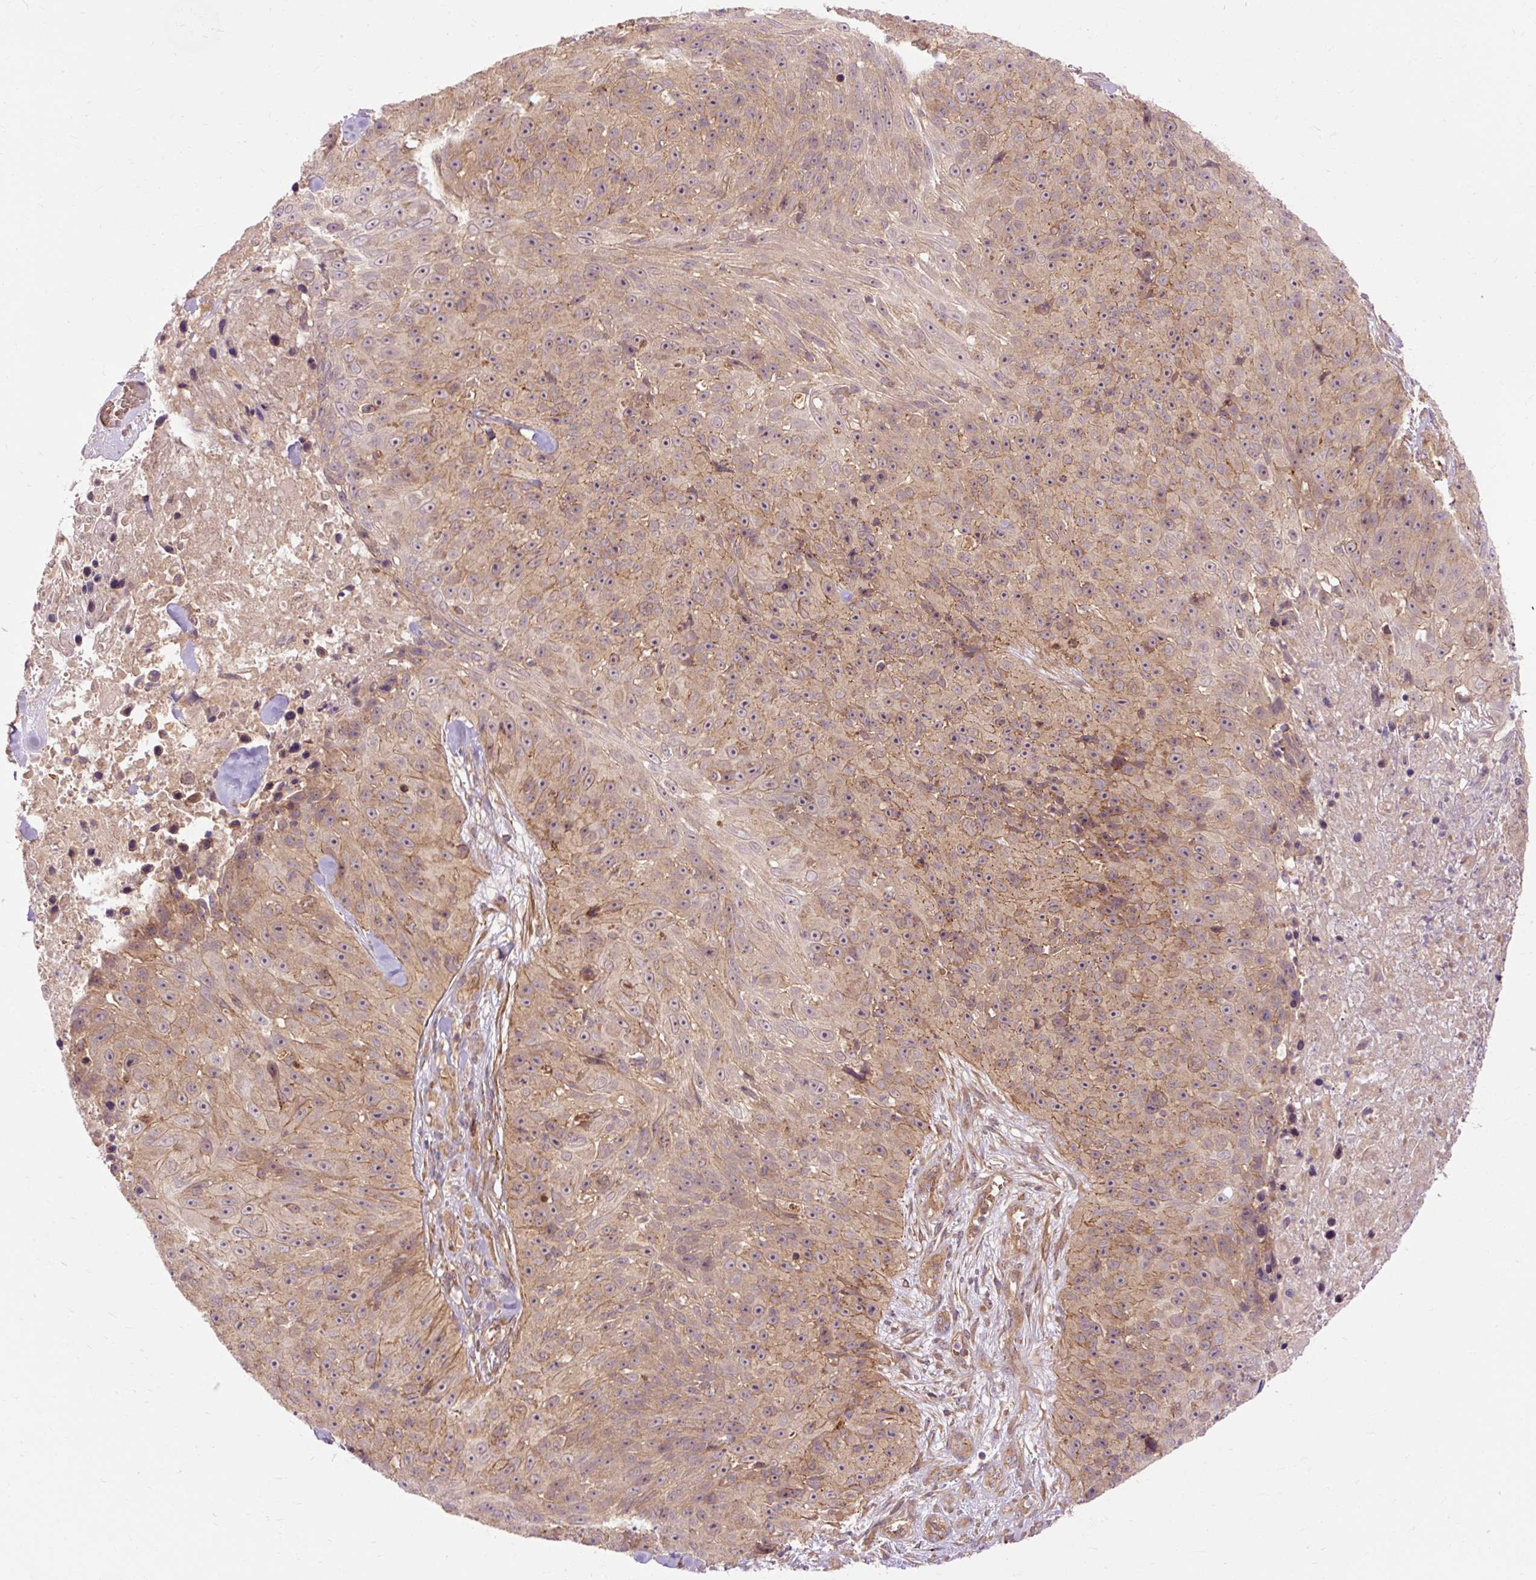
{"staining": {"intensity": "weak", "quantity": ">75%", "location": "cytoplasmic/membranous"}, "tissue": "skin cancer", "cell_type": "Tumor cells", "image_type": "cancer", "snomed": [{"axis": "morphology", "description": "Squamous cell carcinoma, NOS"}, {"axis": "topography", "description": "Skin"}], "caption": "The immunohistochemical stain labels weak cytoplasmic/membranous expression in tumor cells of skin cancer tissue. Ihc stains the protein in brown and the nuclei are stained blue.", "gene": "RIPOR3", "patient": {"sex": "female", "age": 87}}